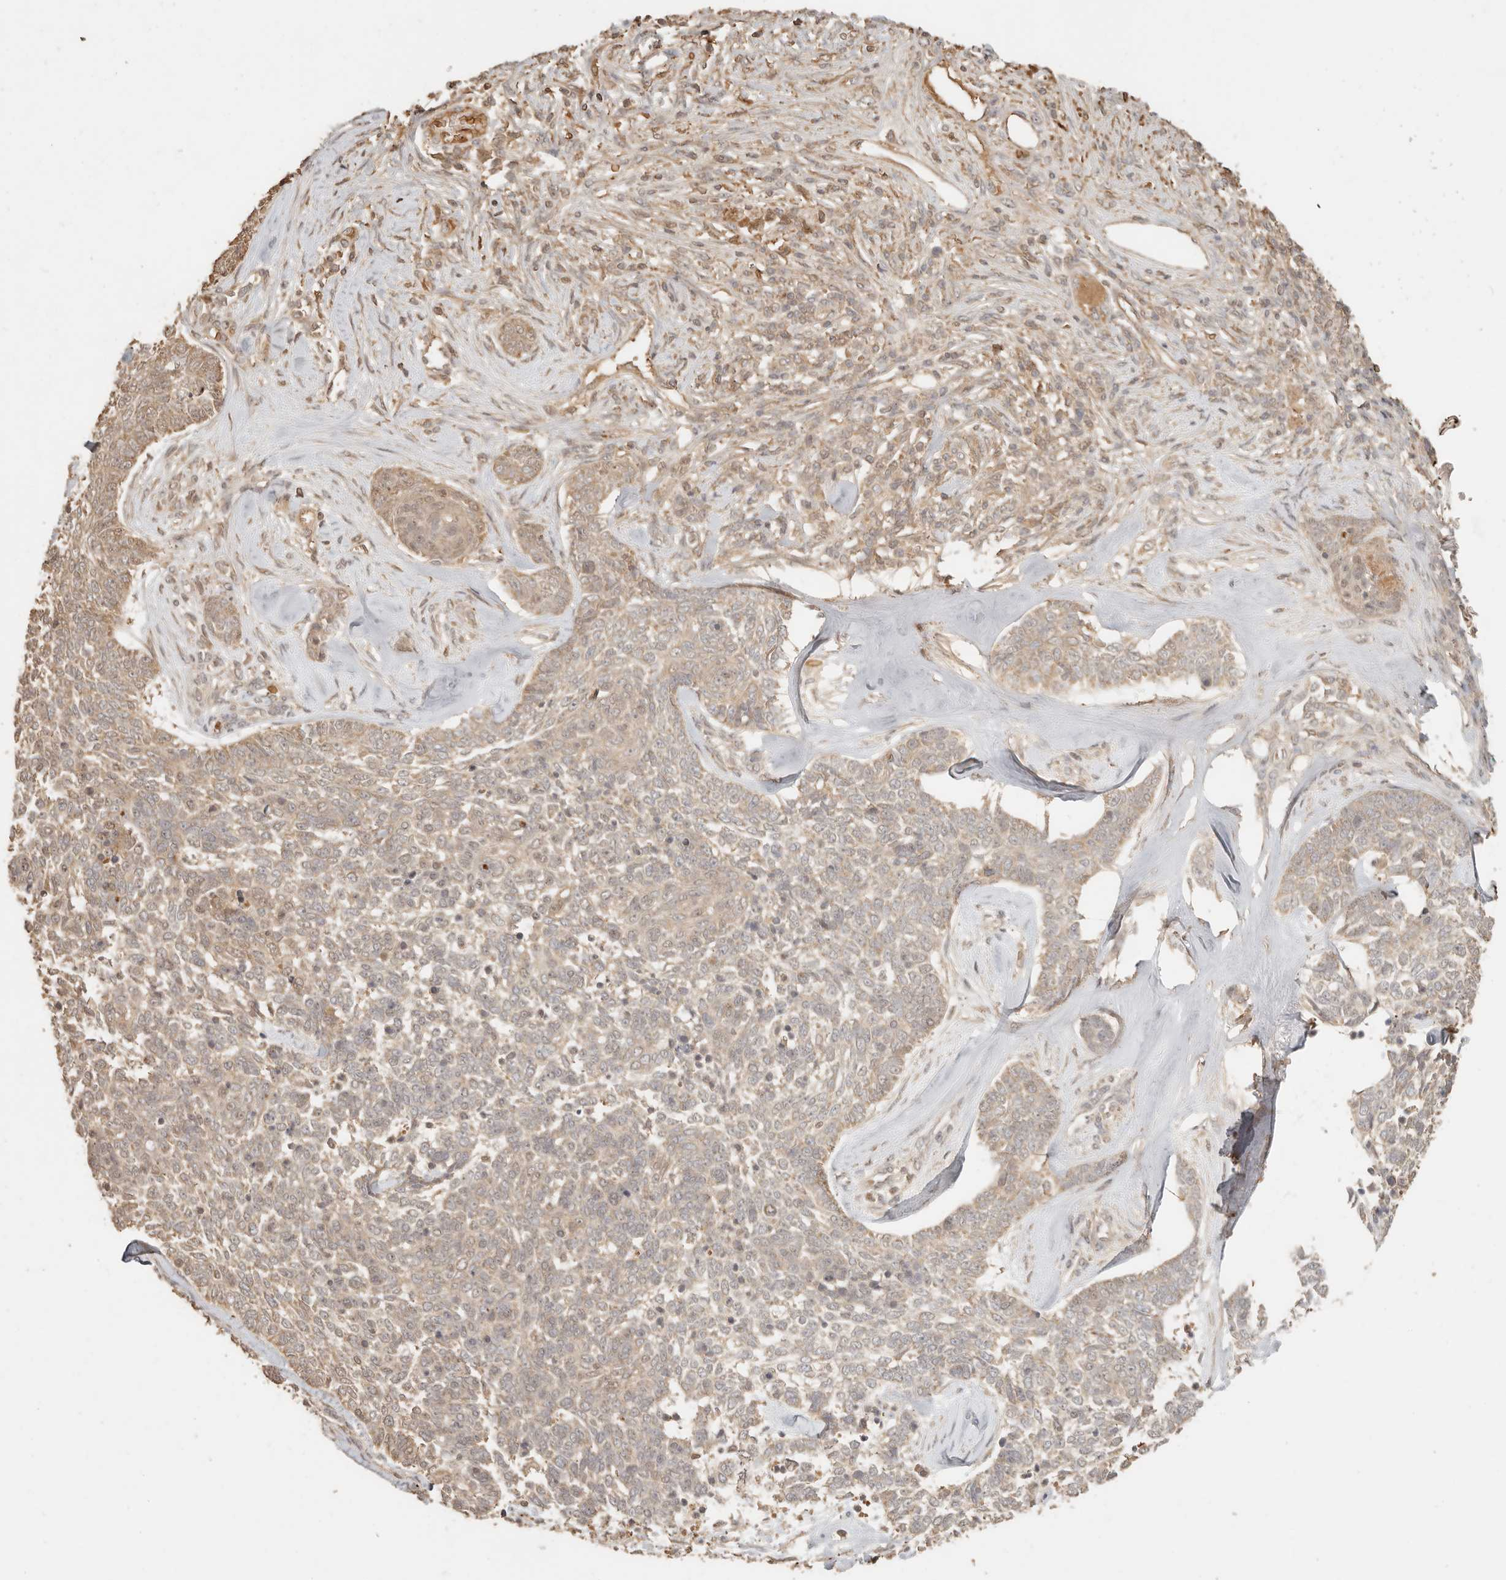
{"staining": {"intensity": "negative", "quantity": "none", "location": "none"}, "tissue": "skin cancer", "cell_type": "Tumor cells", "image_type": "cancer", "snomed": [{"axis": "morphology", "description": "Basal cell carcinoma"}, {"axis": "topography", "description": "Skin"}], "caption": "A photomicrograph of human skin cancer (basal cell carcinoma) is negative for staining in tumor cells.", "gene": "INTS11", "patient": {"sex": "female", "age": 81}}